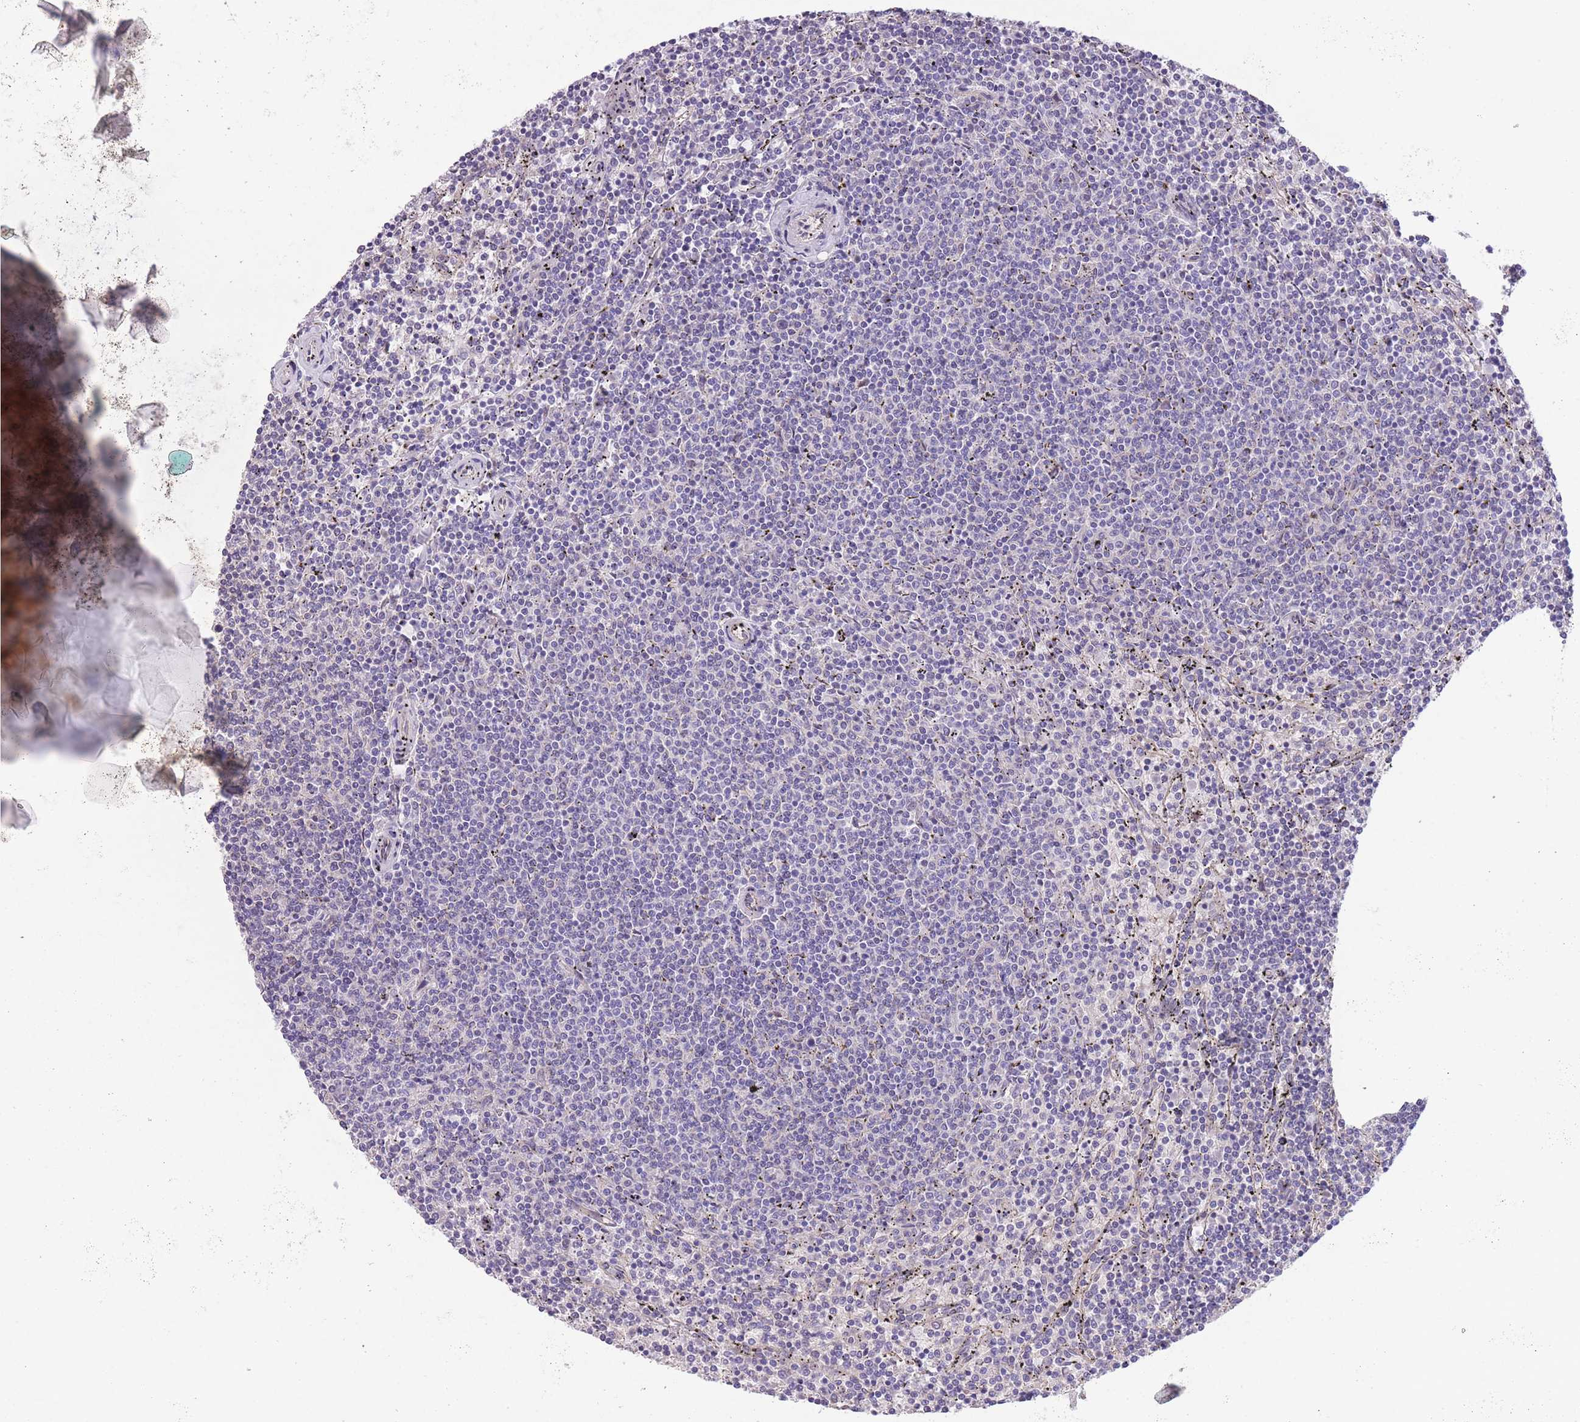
{"staining": {"intensity": "negative", "quantity": "none", "location": "none"}, "tissue": "lymphoma", "cell_type": "Tumor cells", "image_type": "cancer", "snomed": [{"axis": "morphology", "description": "Malignant lymphoma, non-Hodgkin's type, Low grade"}, {"axis": "topography", "description": "Spleen"}], "caption": "Low-grade malignant lymphoma, non-Hodgkin's type was stained to show a protein in brown. There is no significant positivity in tumor cells.", "gene": "WWOX", "patient": {"sex": "female", "age": 50}}